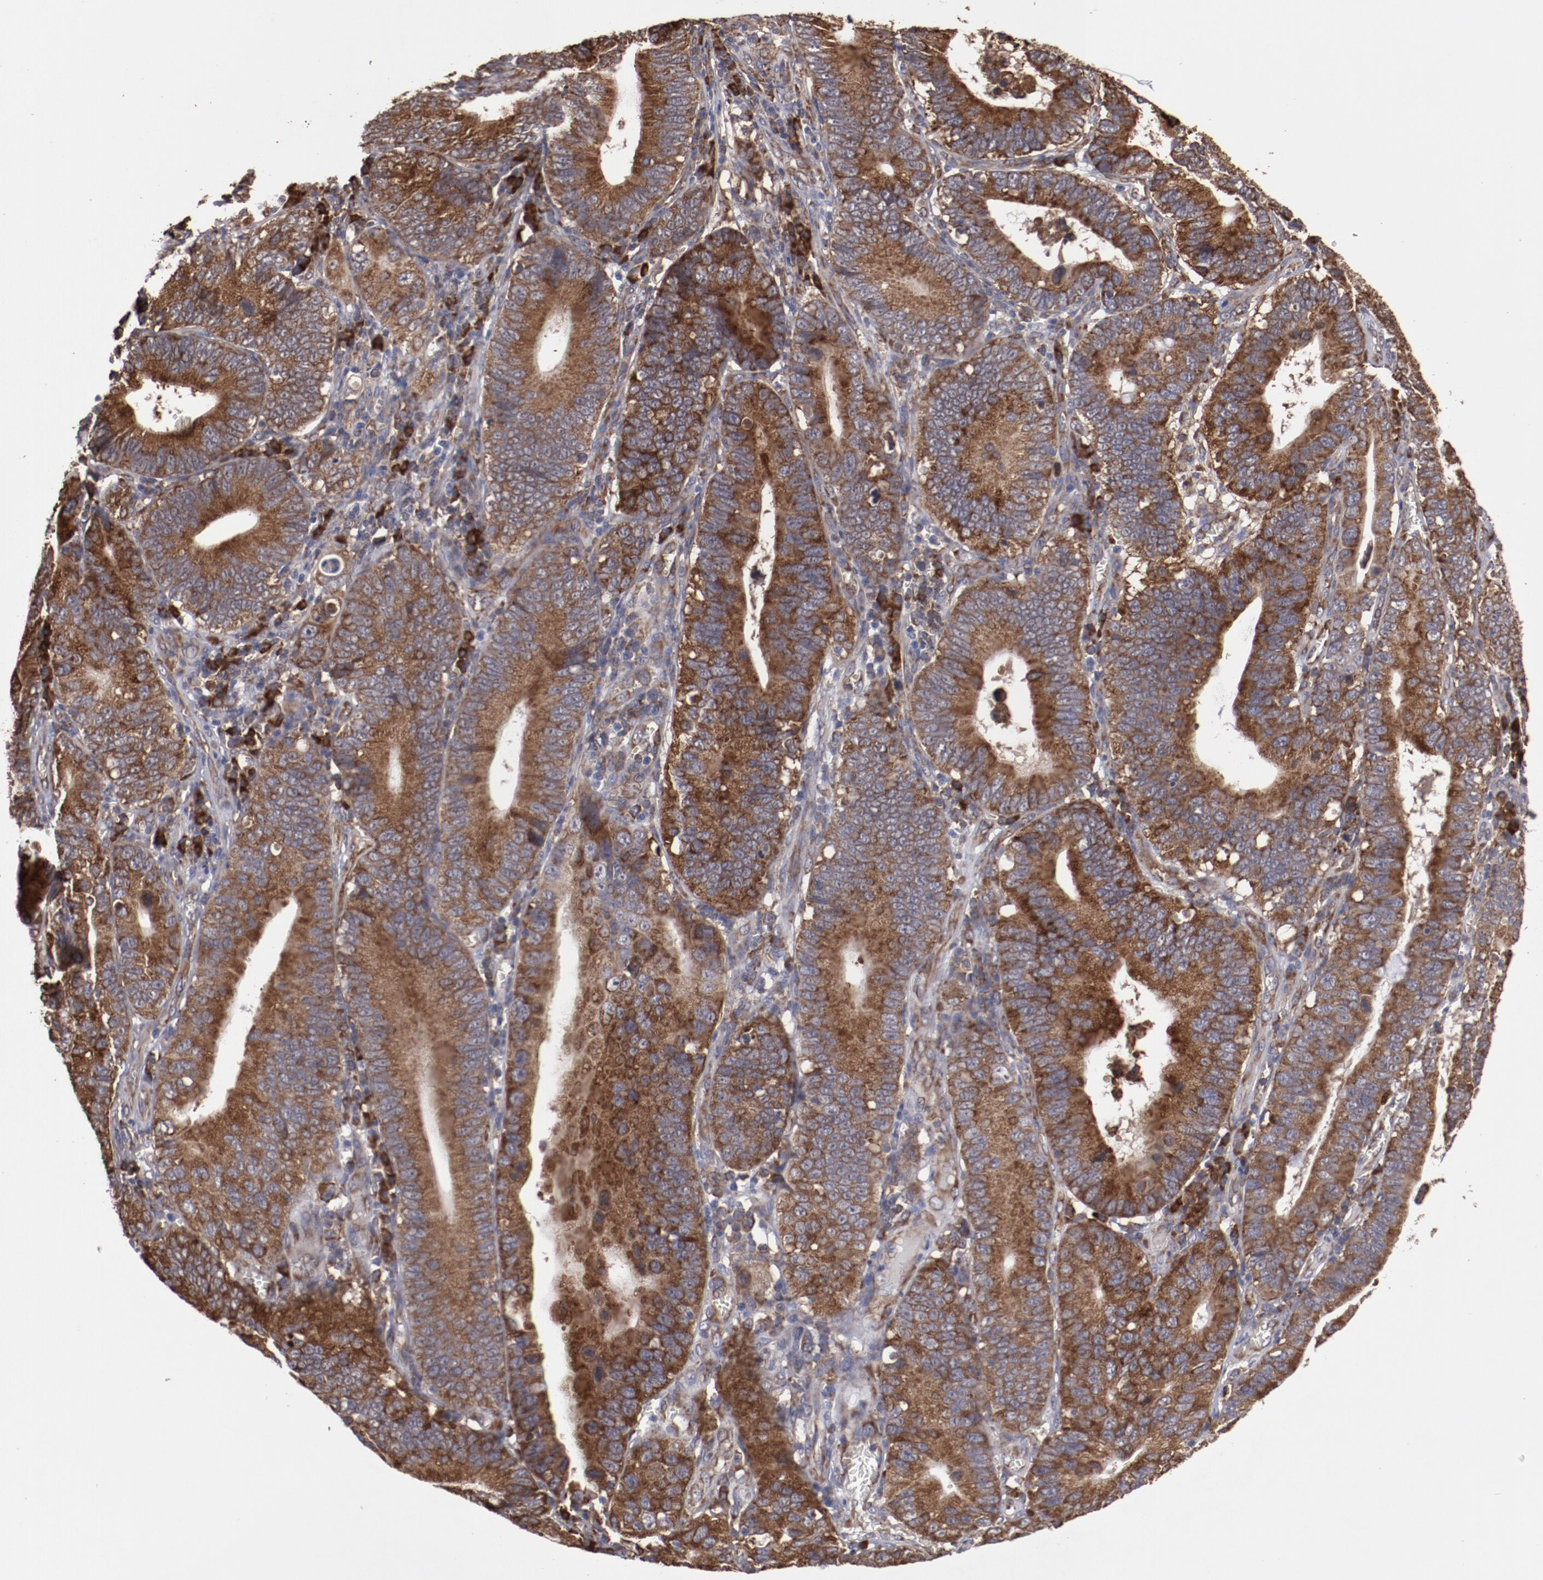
{"staining": {"intensity": "strong", "quantity": ">75%", "location": "cytoplasmic/membranous"}, "tissue": "stomach cancer", "cell_type": "Tumor cells", "image_type": "cancer", "snomed": [{"axis": "morphology", "description": "Adenocarcinoma, NOS"}, {"axis": "topography", "description": "Stomach"}, {"axis": "topography", "description": "Gastric cardia"}], "caption": "Immunohistochemical staining of human stomach cancer exhibits high levels of strong cytoplasmic/membranous protein positivity in approximately >75% of tumor cells.", "gene": "RPS4Y1", "patient": {"sex": "male", "age": 59}}